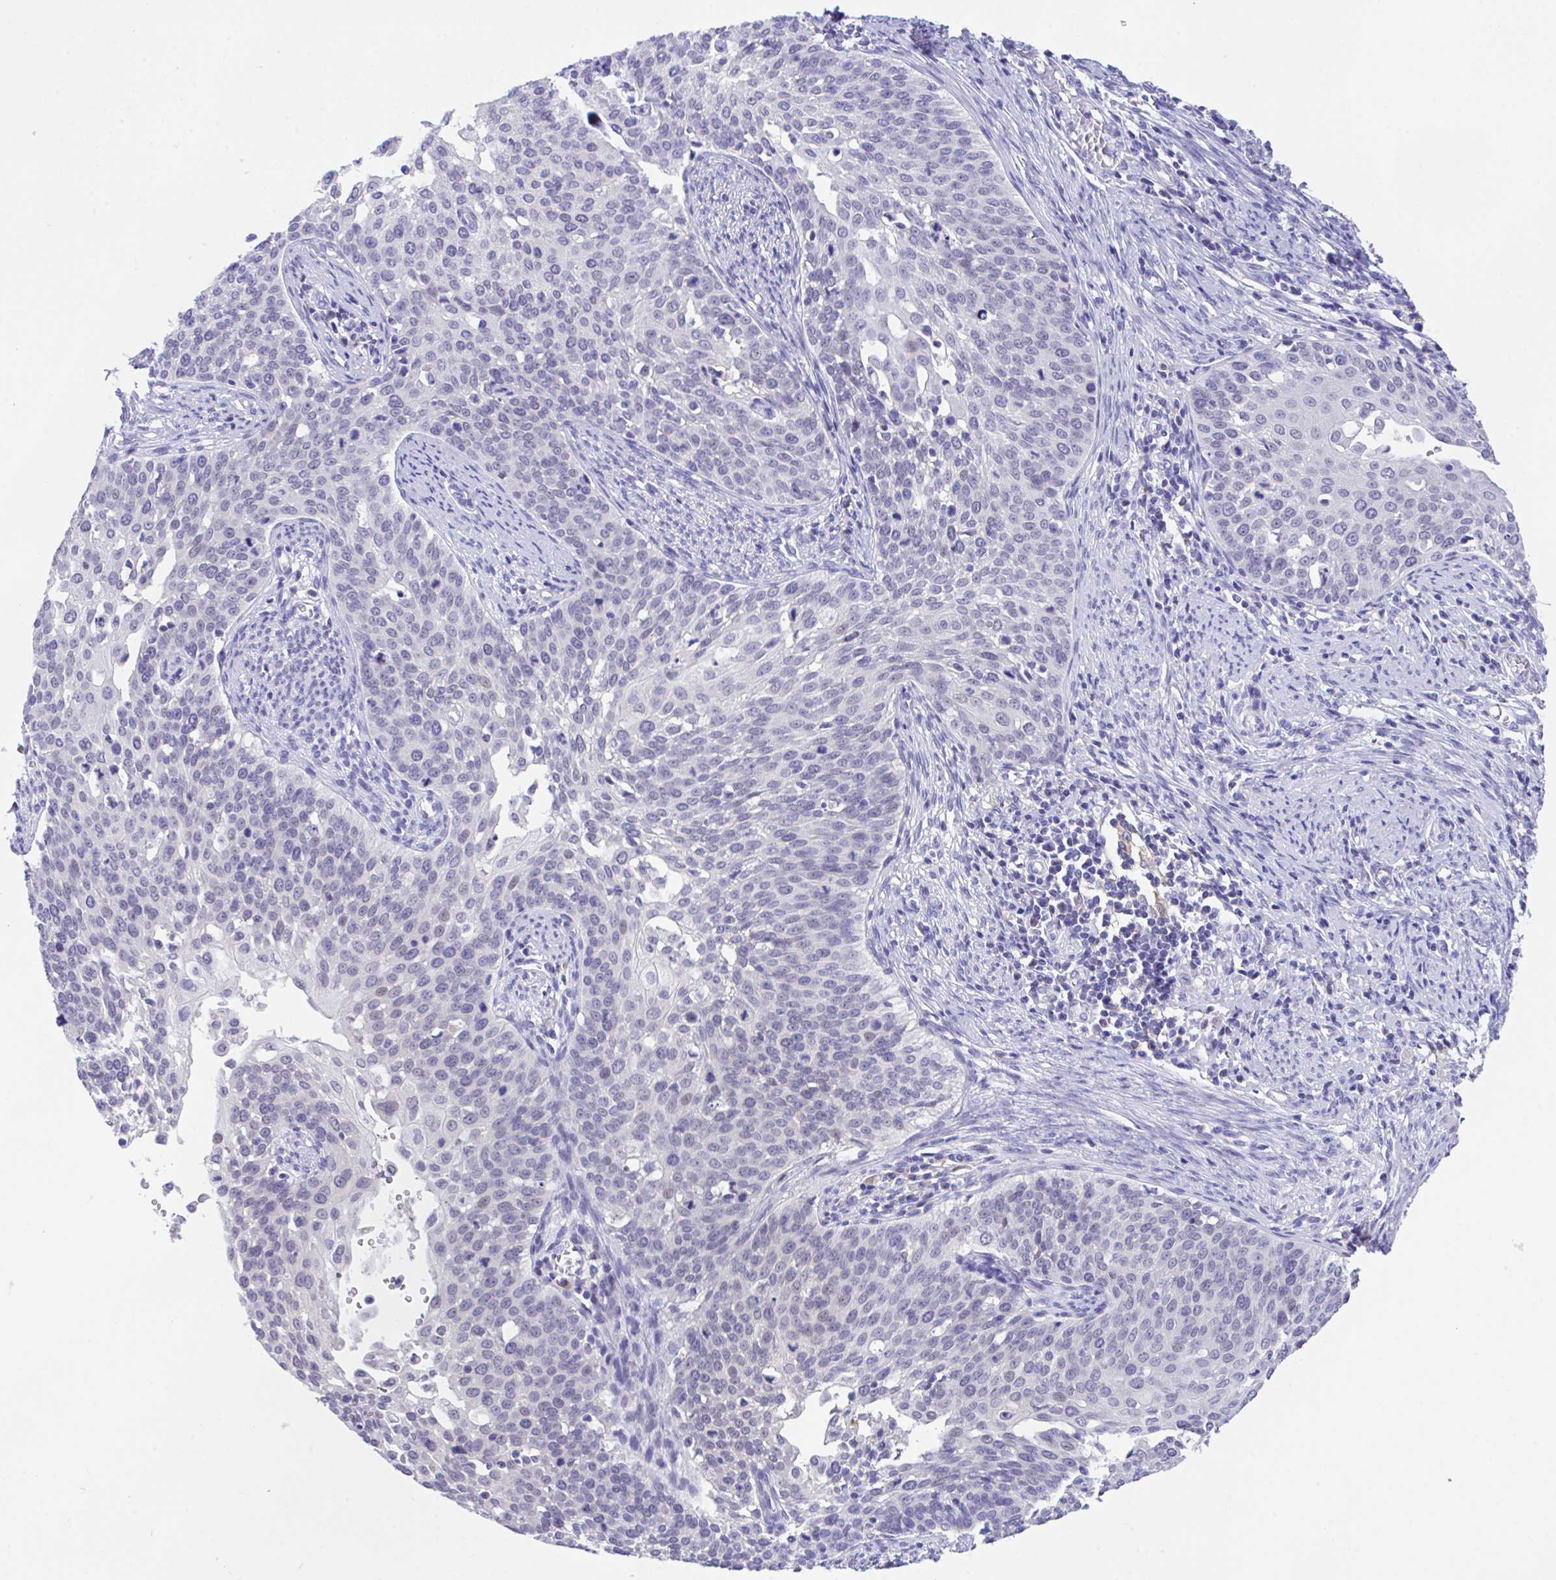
{"staining": {"intensity": "negative", "quantity": "none", "location": "none"}, "tissue": "cervical cancer", "cell_type": "Tumor cells", "image_type": "cancer", "snomed": [{"axis": "morphology", "description": "Squamous cell carcinoma, NOS"}, {"axis": "topography", "description": "Cervix"}], "caption": "Tumor cells are negative for protein expression in human cervical cancer (squamous cell carcinoma). Brightfield microscopy of immunohistochemistry stained with DAB (brown) and hematoxylin (blue), captured at high magnification.", "gene": "HOXB4", "patient": {"sex": "female", "age": 44}}